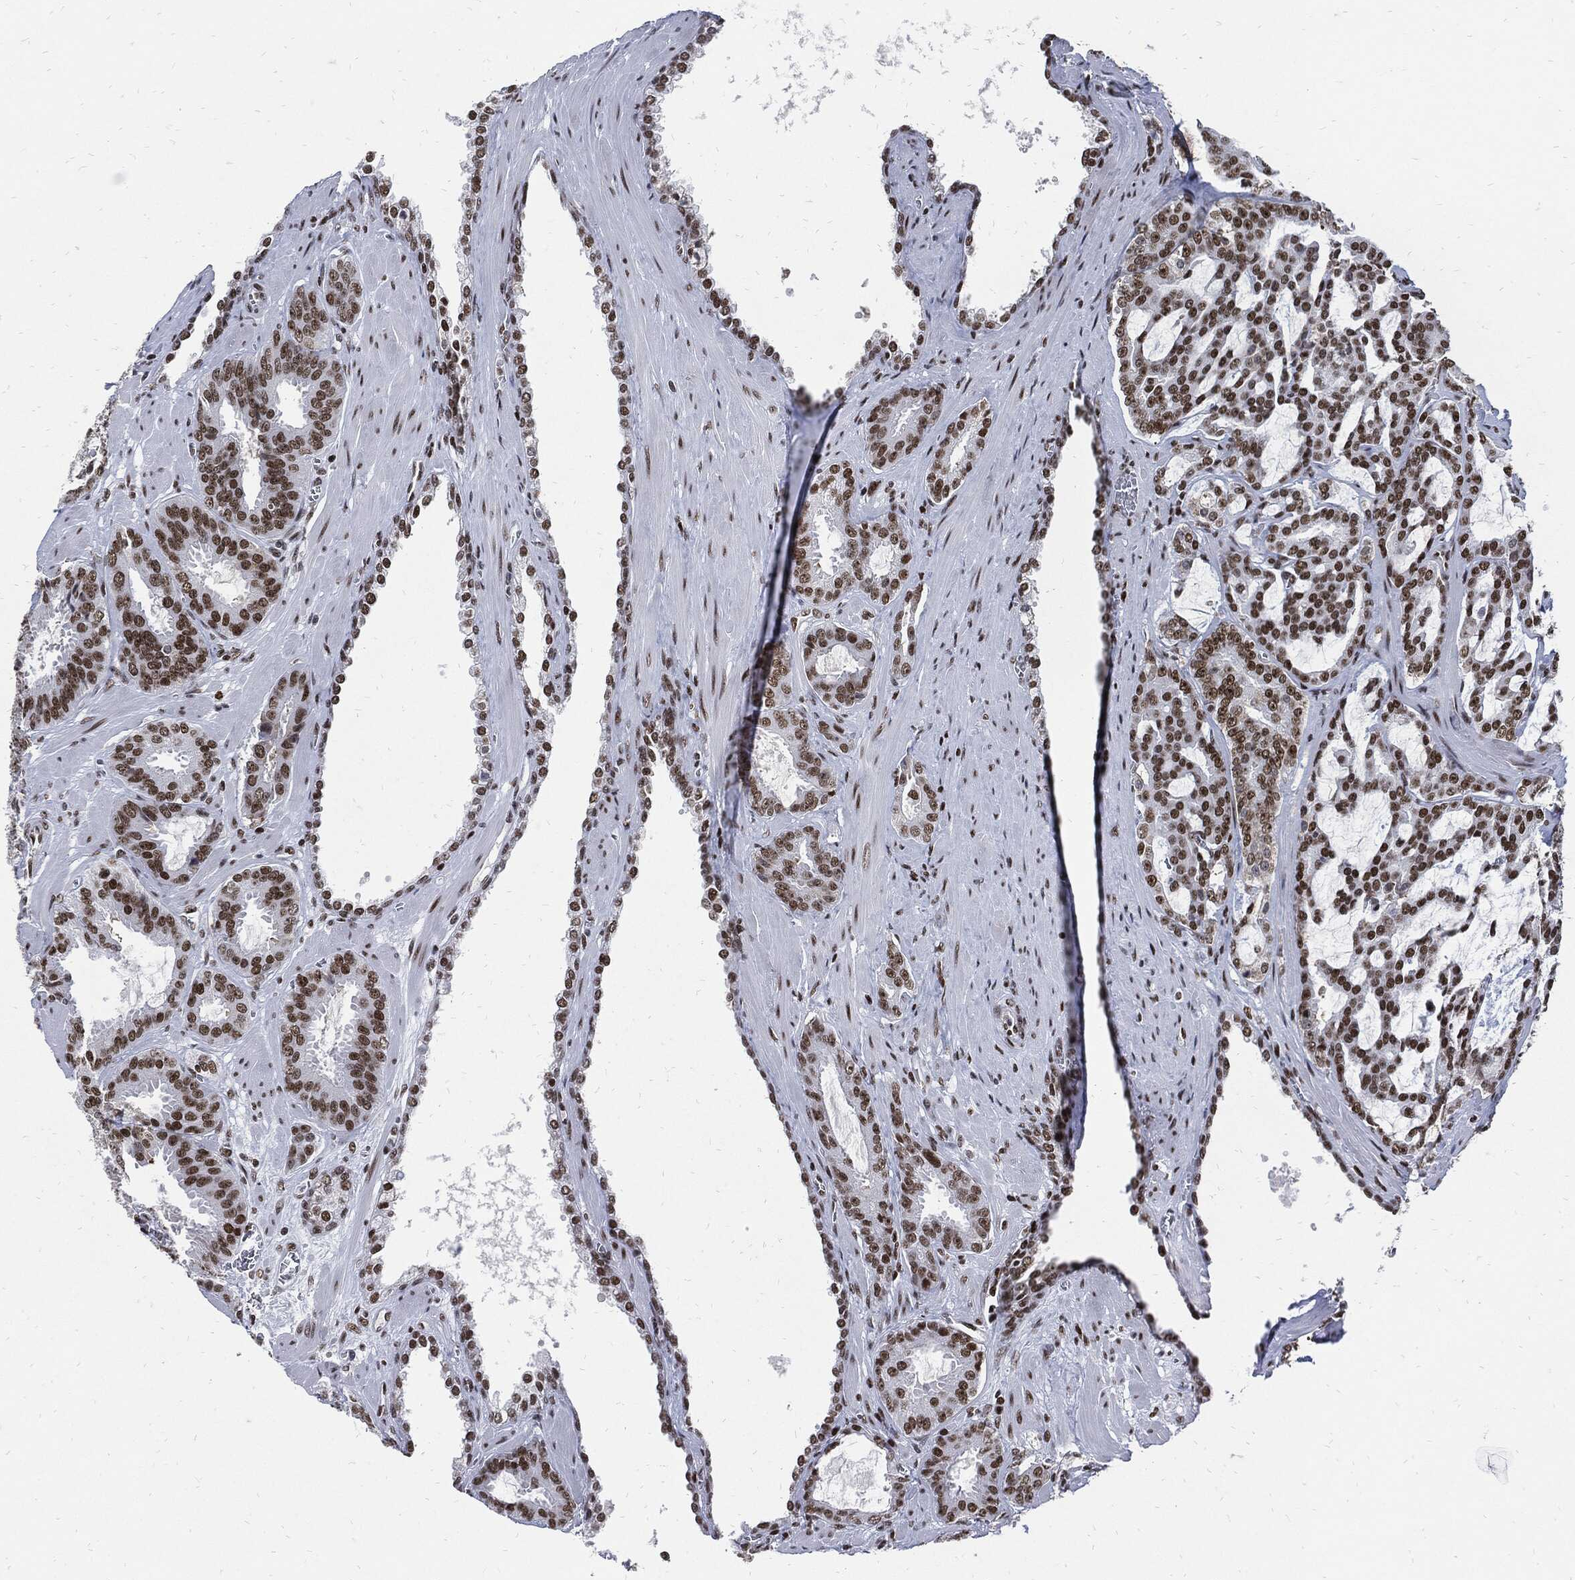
{"staining": {"intensity": "moderate", "quantity": ">75%", "location": "nuclear"}, "tissue": "prostate cancer", "cell_type": "Tumor cells", "image_type": "cancer", "snomed": [{"axis": "morphology", "description": "Adenocarcinoma, NOS"}, {"axis": "topography", "description": "Prostate"}], "caption": "Human prostate adenocarcinoma stained with a brown dye demonstrates moderate nuclear positive expression in about >75% of tumor cells.", "gene": "TERF2", "patient": {"sex": "male", "age": 67}}